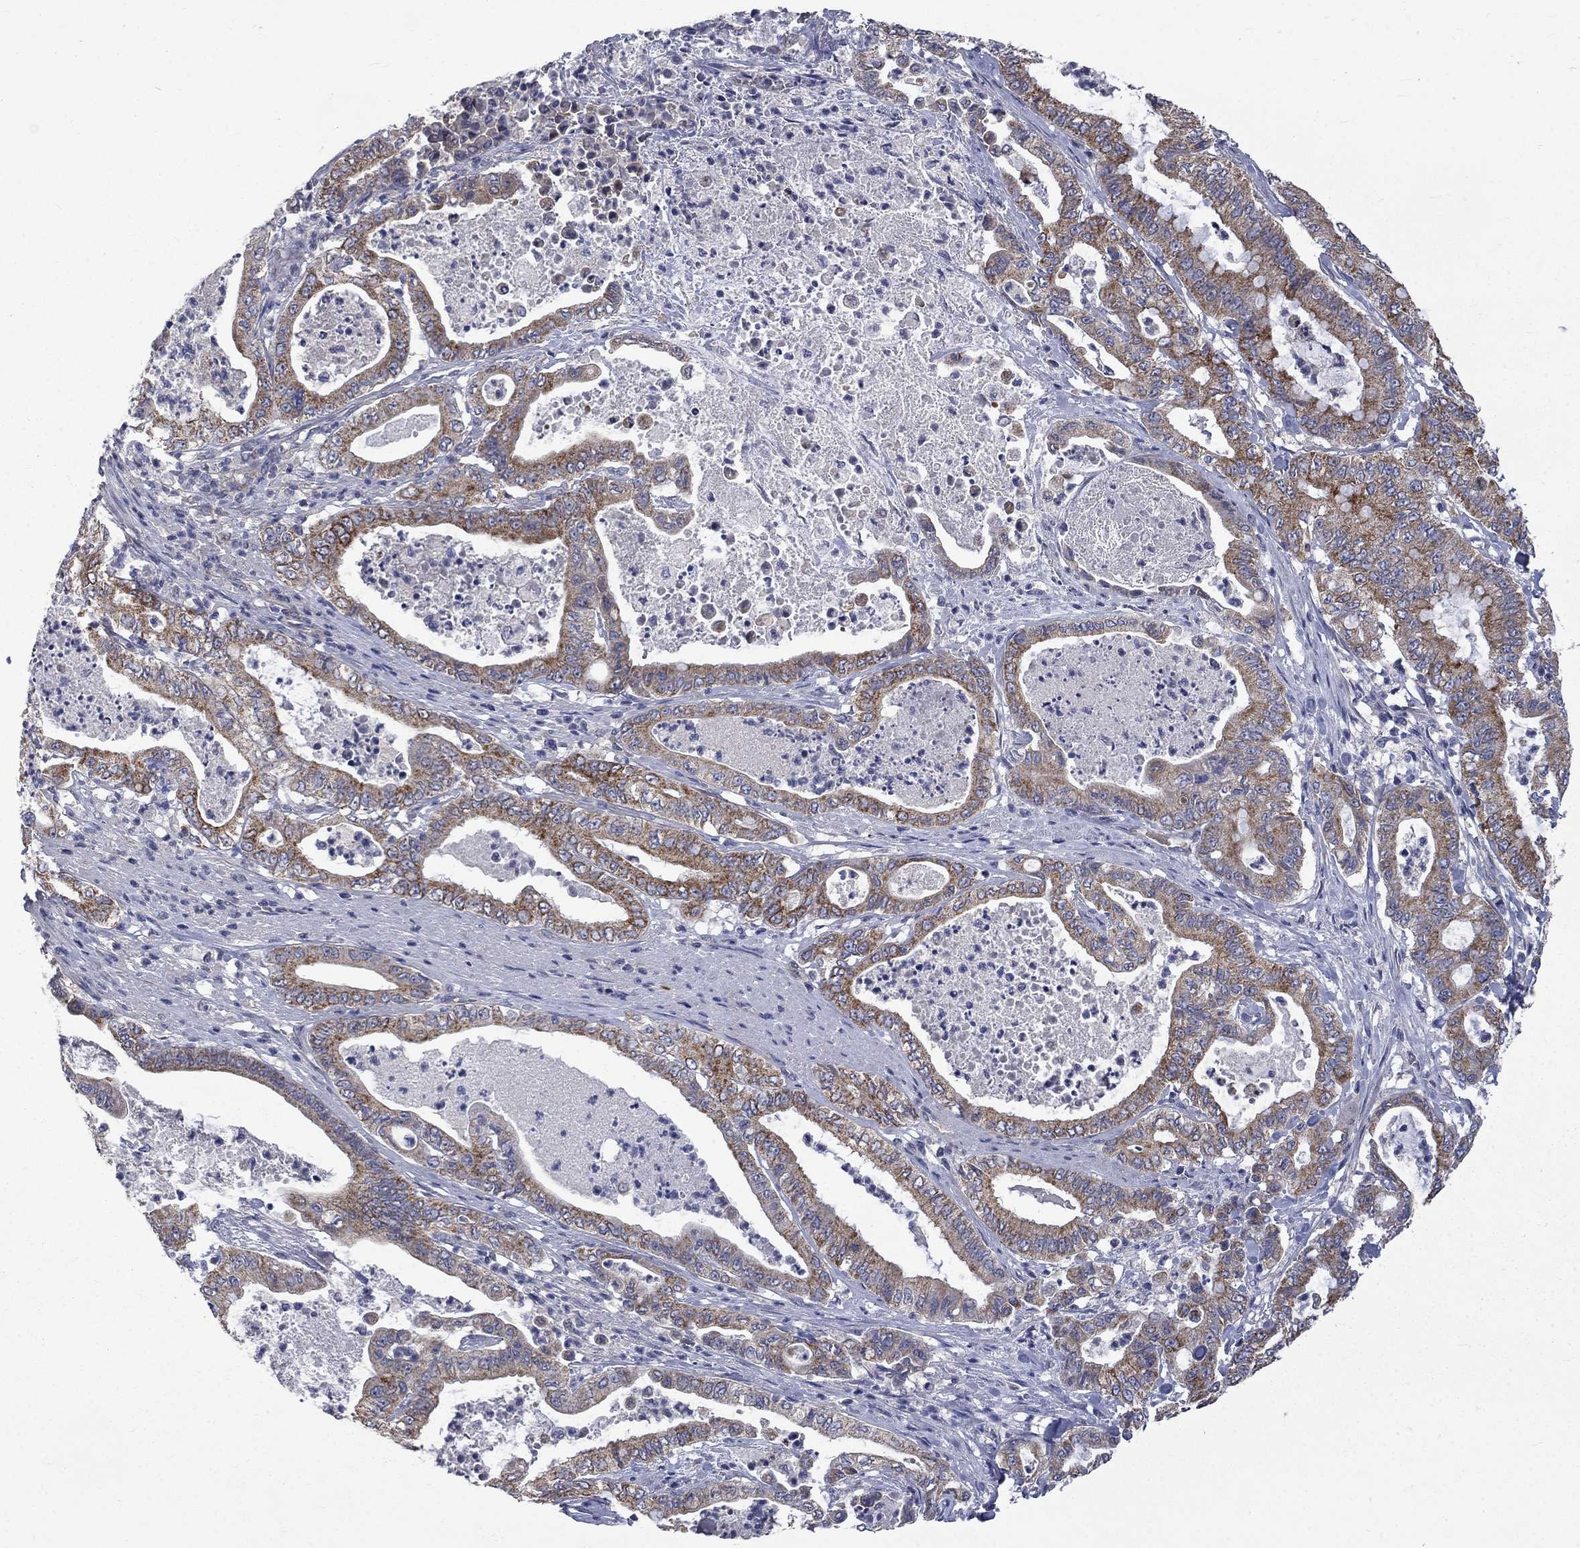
{"staining": {"intensity": "strong", "quantity": "25%-75%", "location": "cytoplasmic/membranous"}, "tissue": "pancreatic cancer", "cell_type": "Tumor cells", "image_type": "cancer", "snomed": [{"axis": "morphology", "description": "Adenocarcinoma, NOS"}, {"axis": "topography", "description": "Pancreas"}], "caption": "Pancreatic adenocarcinoma stained for a protein (brown) exhibits strong cytoplasmic/membranous positive positivity in approximately 25%-75% of tumor cells.", "gene": "HSPA12A", "patient": {"sex": "male", "age": 71}}